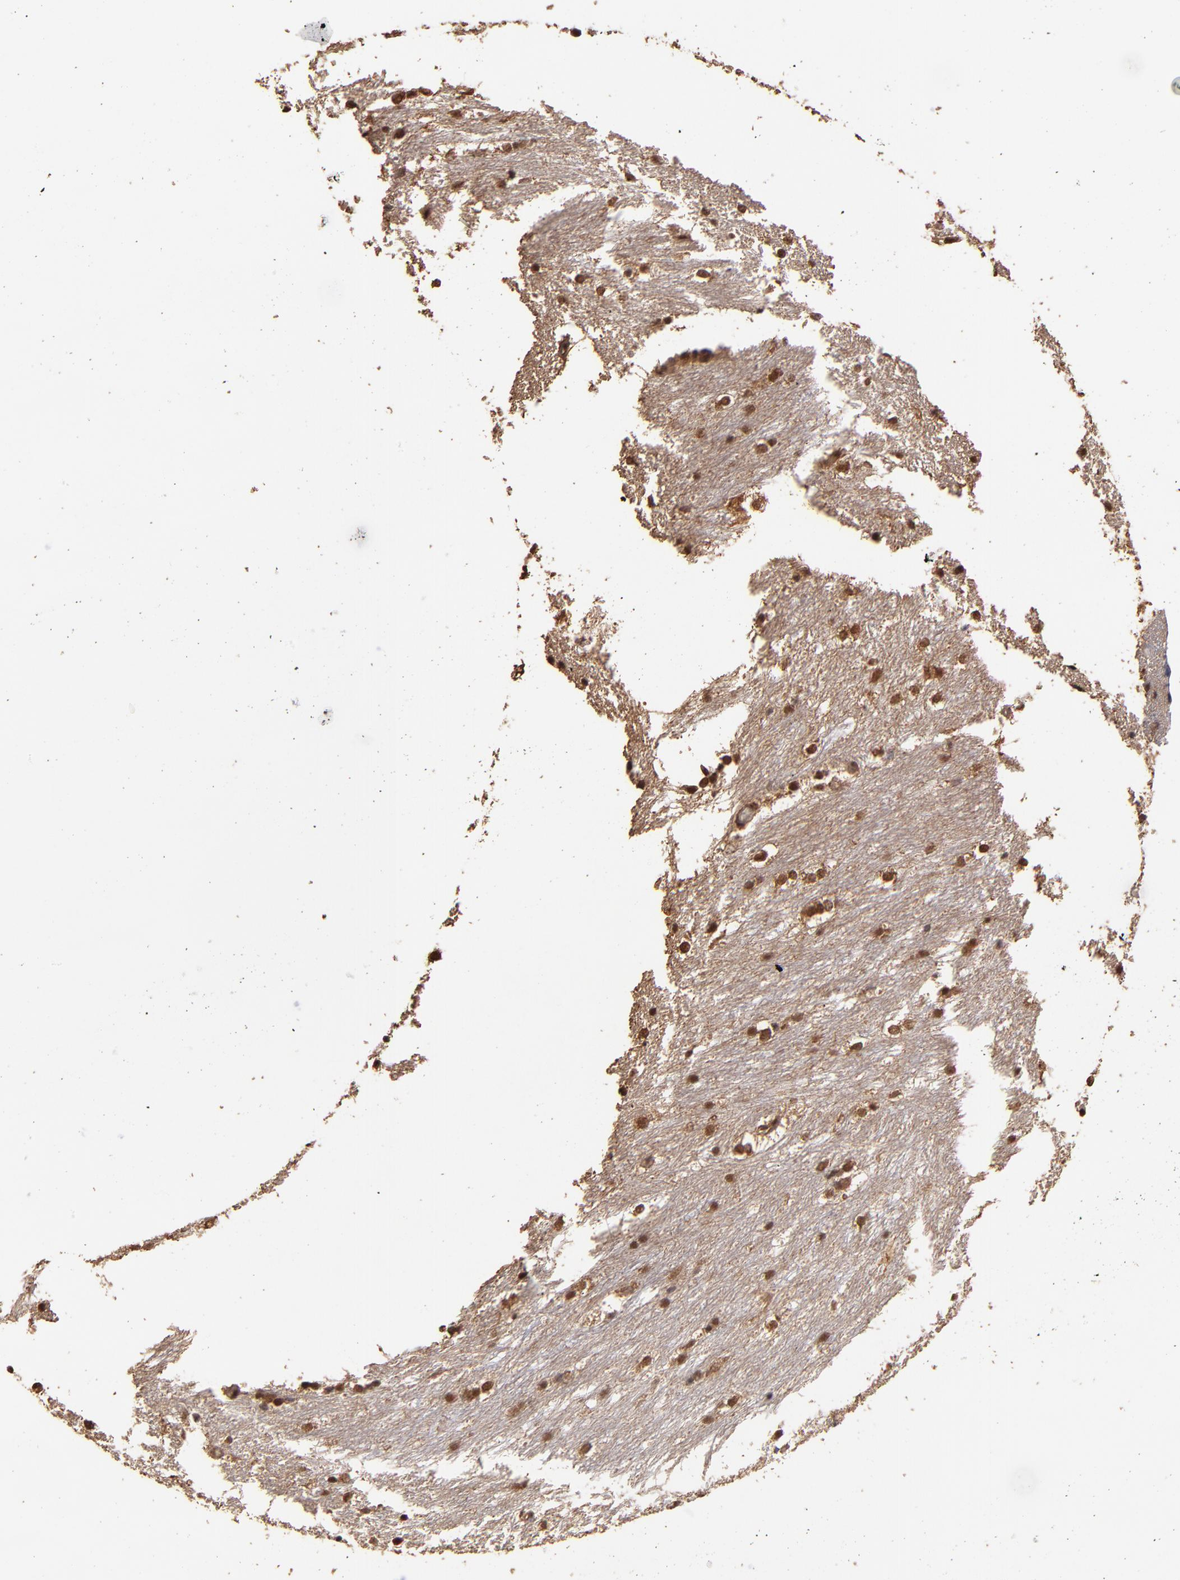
{"staining": {"intensity": "moderate", "quantity": ">75%", "location": "nuclear"}, "tissue": "caudate", "cell_type": "Glial cells", "image_type": "normal", "snomed": [{"axis": "morphology", "description": "Normal tissue, NOS"}, {"axis": "topography", "description": "Lateral ventricle wall"}], "caption": "Caudate was stained to show a protein in brown. There is medium levels of moderate nuclear expression in about >75% of glial cells.", "gene": "EAPP", "patient": {"sex": "female", "age": 19}}